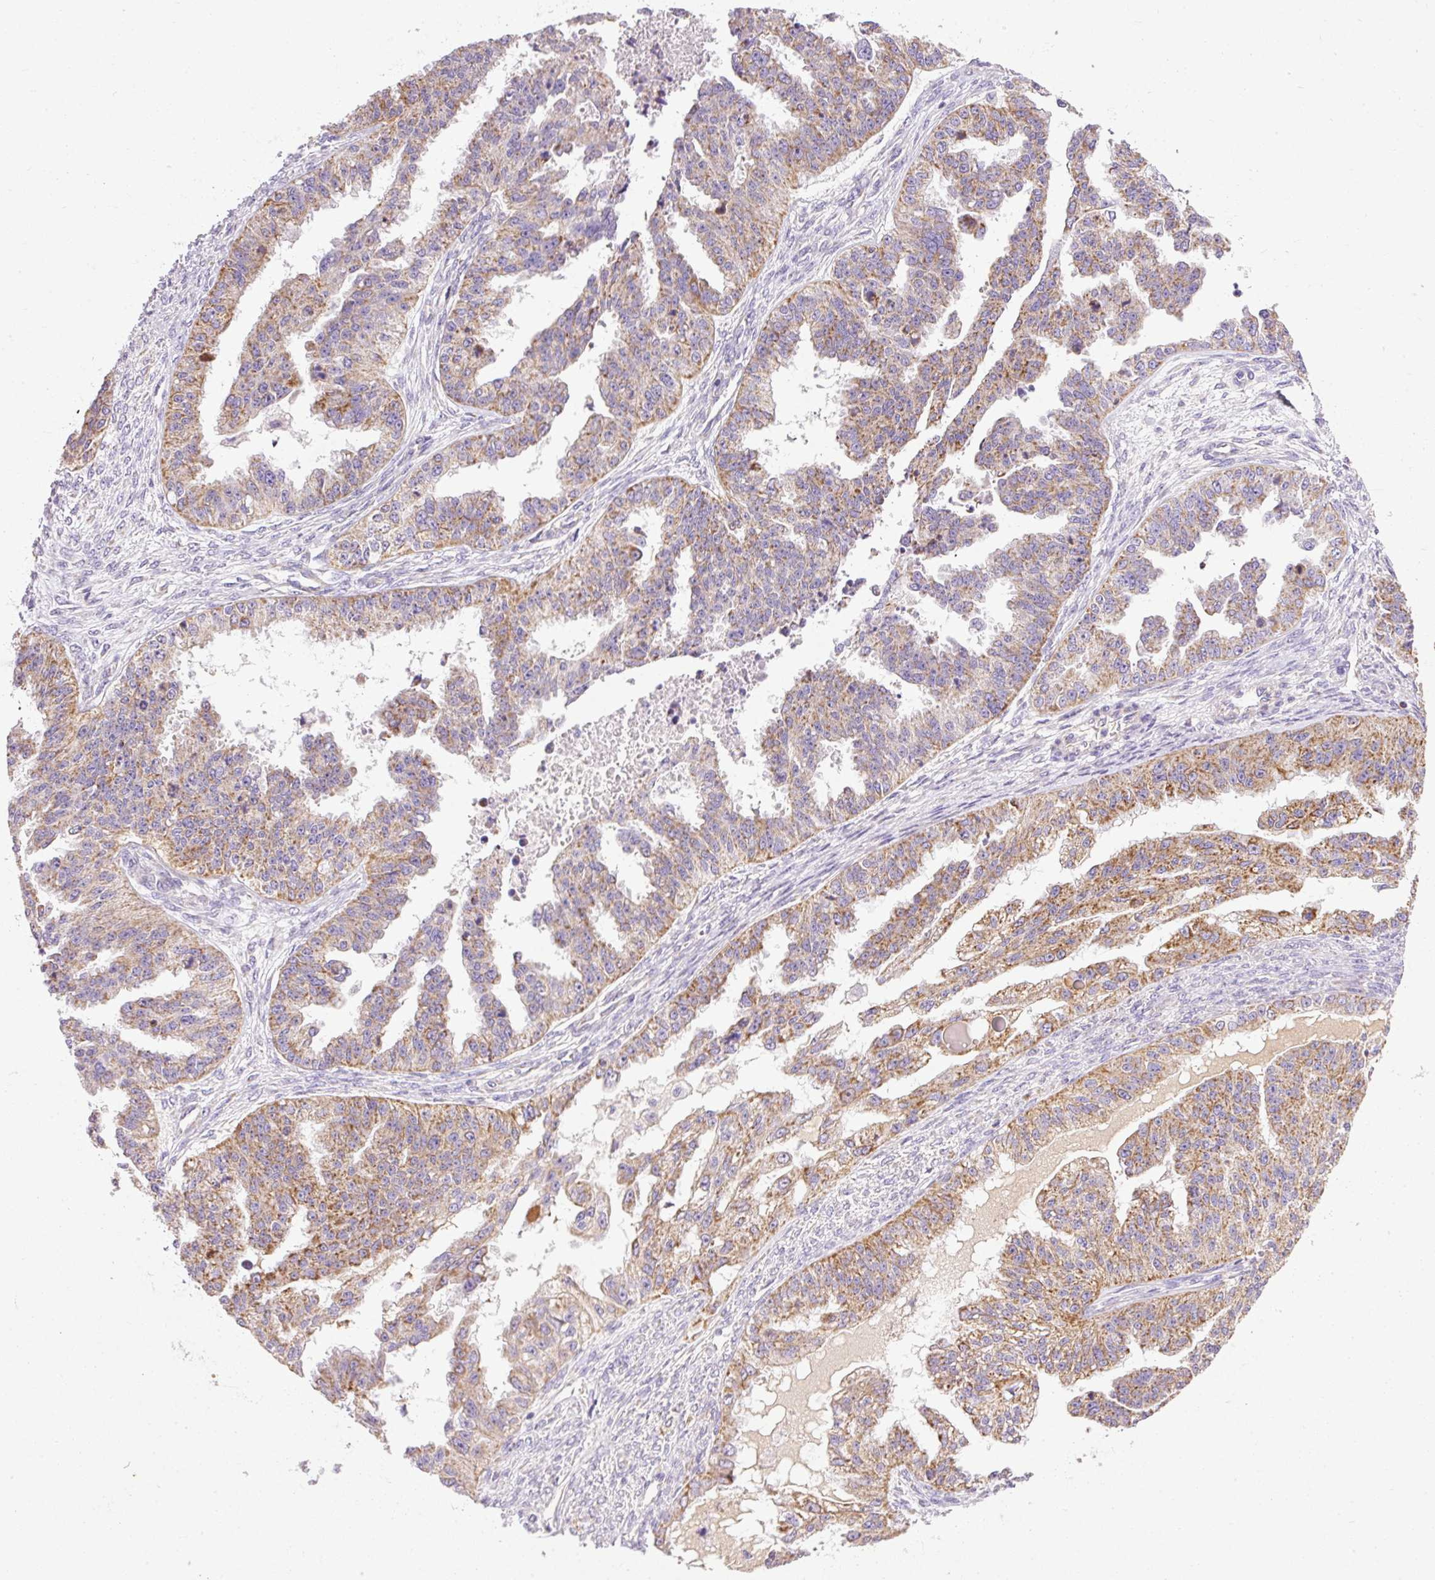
{"staining": {"intensity": "weak", "quantity": ">75%", "location": "cytoplasmic/membranous"}, "tissue": "ovarian cancer", "cell_type": "Tumor cells", "image_type": "cancer", "snomed": [{"axis": "morphology", "description": "Cystadenocarcinoma, serous, NOS"}, {"axis": "topography", "description": "Ovary"}], "caption": "Immunohistochemistry (IHC) of human ovarian cancer (serous cystadenocarcinoma) exhibits low levels of weak cytoplasmic/membranous positivity in about >75% of tumor cells. (Stains: DAB (3,3'-diaminobenzidine) in brown, nuclei in blue, Microscopy: brightfield microscopy at high magnification).", "gene": "IMMT", "patient": {"sex": "female", "age": 58}}